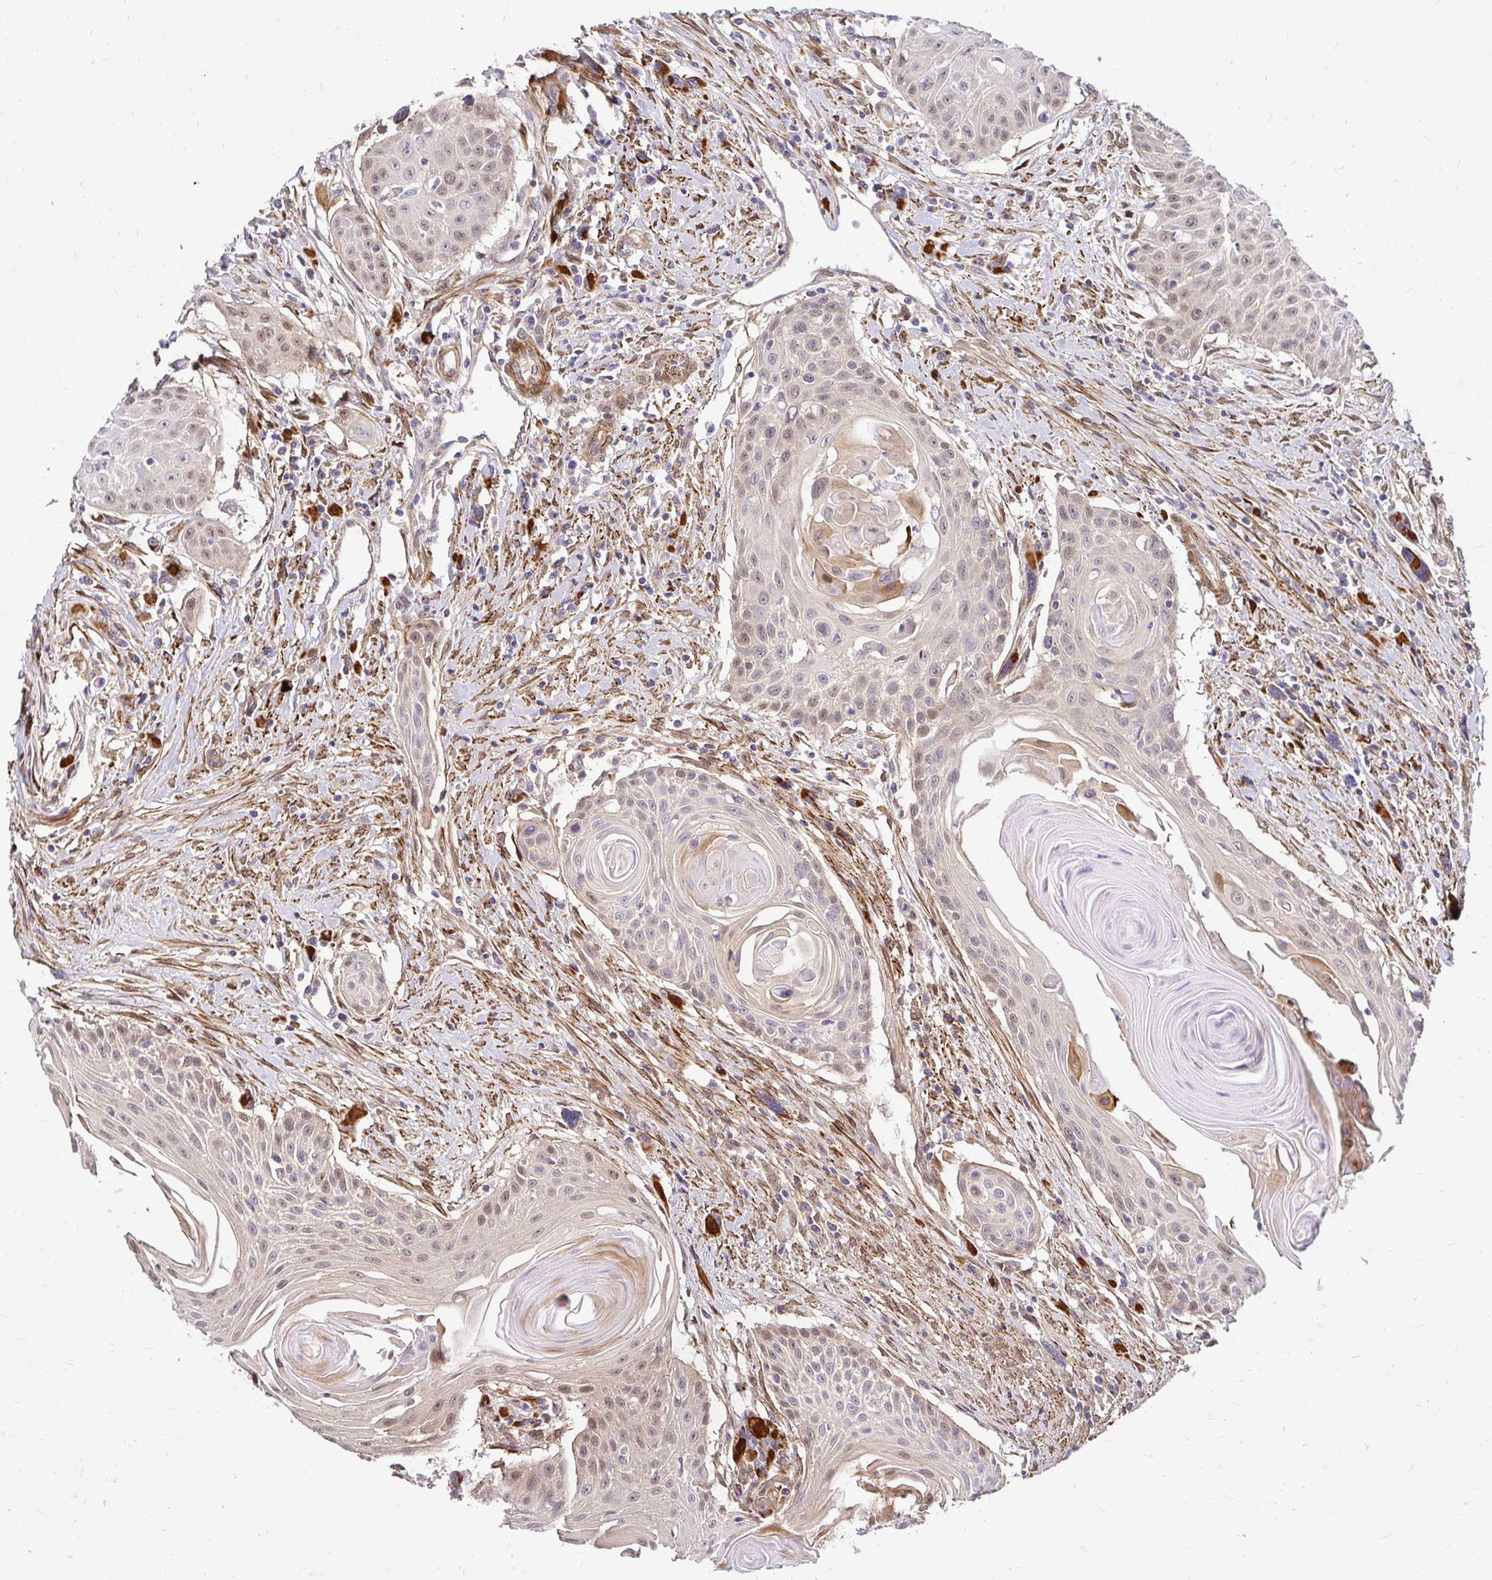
{"staining": {"intensity": "moderate", "quantity": "25%-75%", "location": "nuclear"}, "tissue": "head and neck cancer", "cell_type": "Tumor cells", "image_type": "cancer", "snomed": [{"axis": "morphology", "description": "Squamous cell carcinoma, NOS"}, {"axis": "topography", "description": "Lymph node"}, {"axis": "topography", "description": "Salivary gland"}, {"axis": "topography", "description": "Head-Neck"}], "caption": "DAB (3,3'-diaminobenzidine) immunohistochemical staining of human head and neck squamous cell carcinoma shows moderate nuclear protein expression in about 25%-75% of tumor cells. The staining was performed using DAB, with brown indicating positive protein expression. Nuclei are stained blue with hematoxylin.", "gene": "YAP1", "patient": {"sex": "female", "age": 74}}